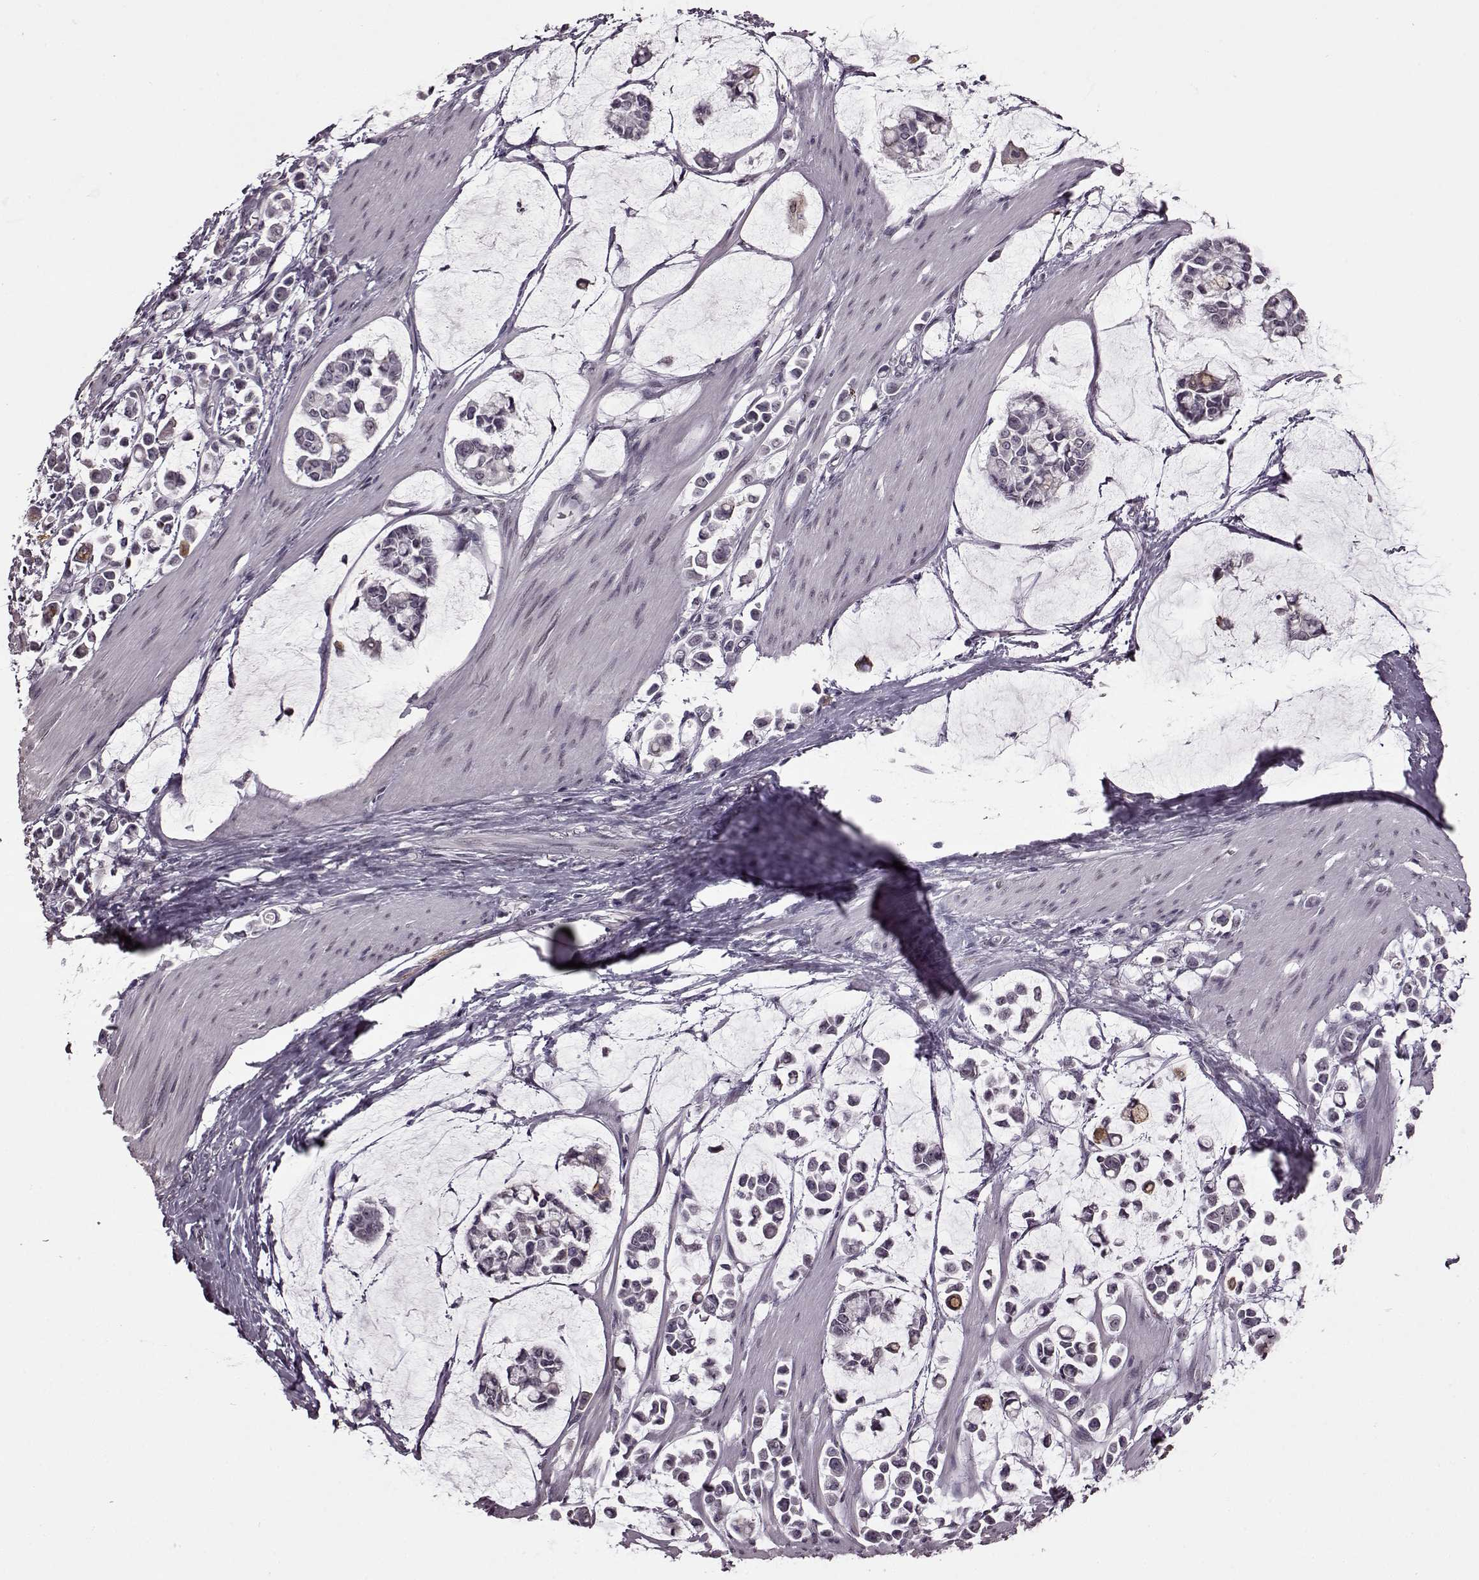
{"staining": {"intensity": "negative", "quantity": "none", "location": "none"}, "tissue": "stomach cancer", "cell_type": "Tumor cells", "image_type": "cancer", "snomed": [{"axis": "morphology", "description": "Adenocarcinoma, NOS"}, {"axis": "topography", "description": "Stomach"}], "caption": "The IHC photomicrograph has no significant expression in tumor cells of stomach adenocarcinoma tissue.", "gene": "STX1B", "patient": {"sex": "male", "age": 82}}